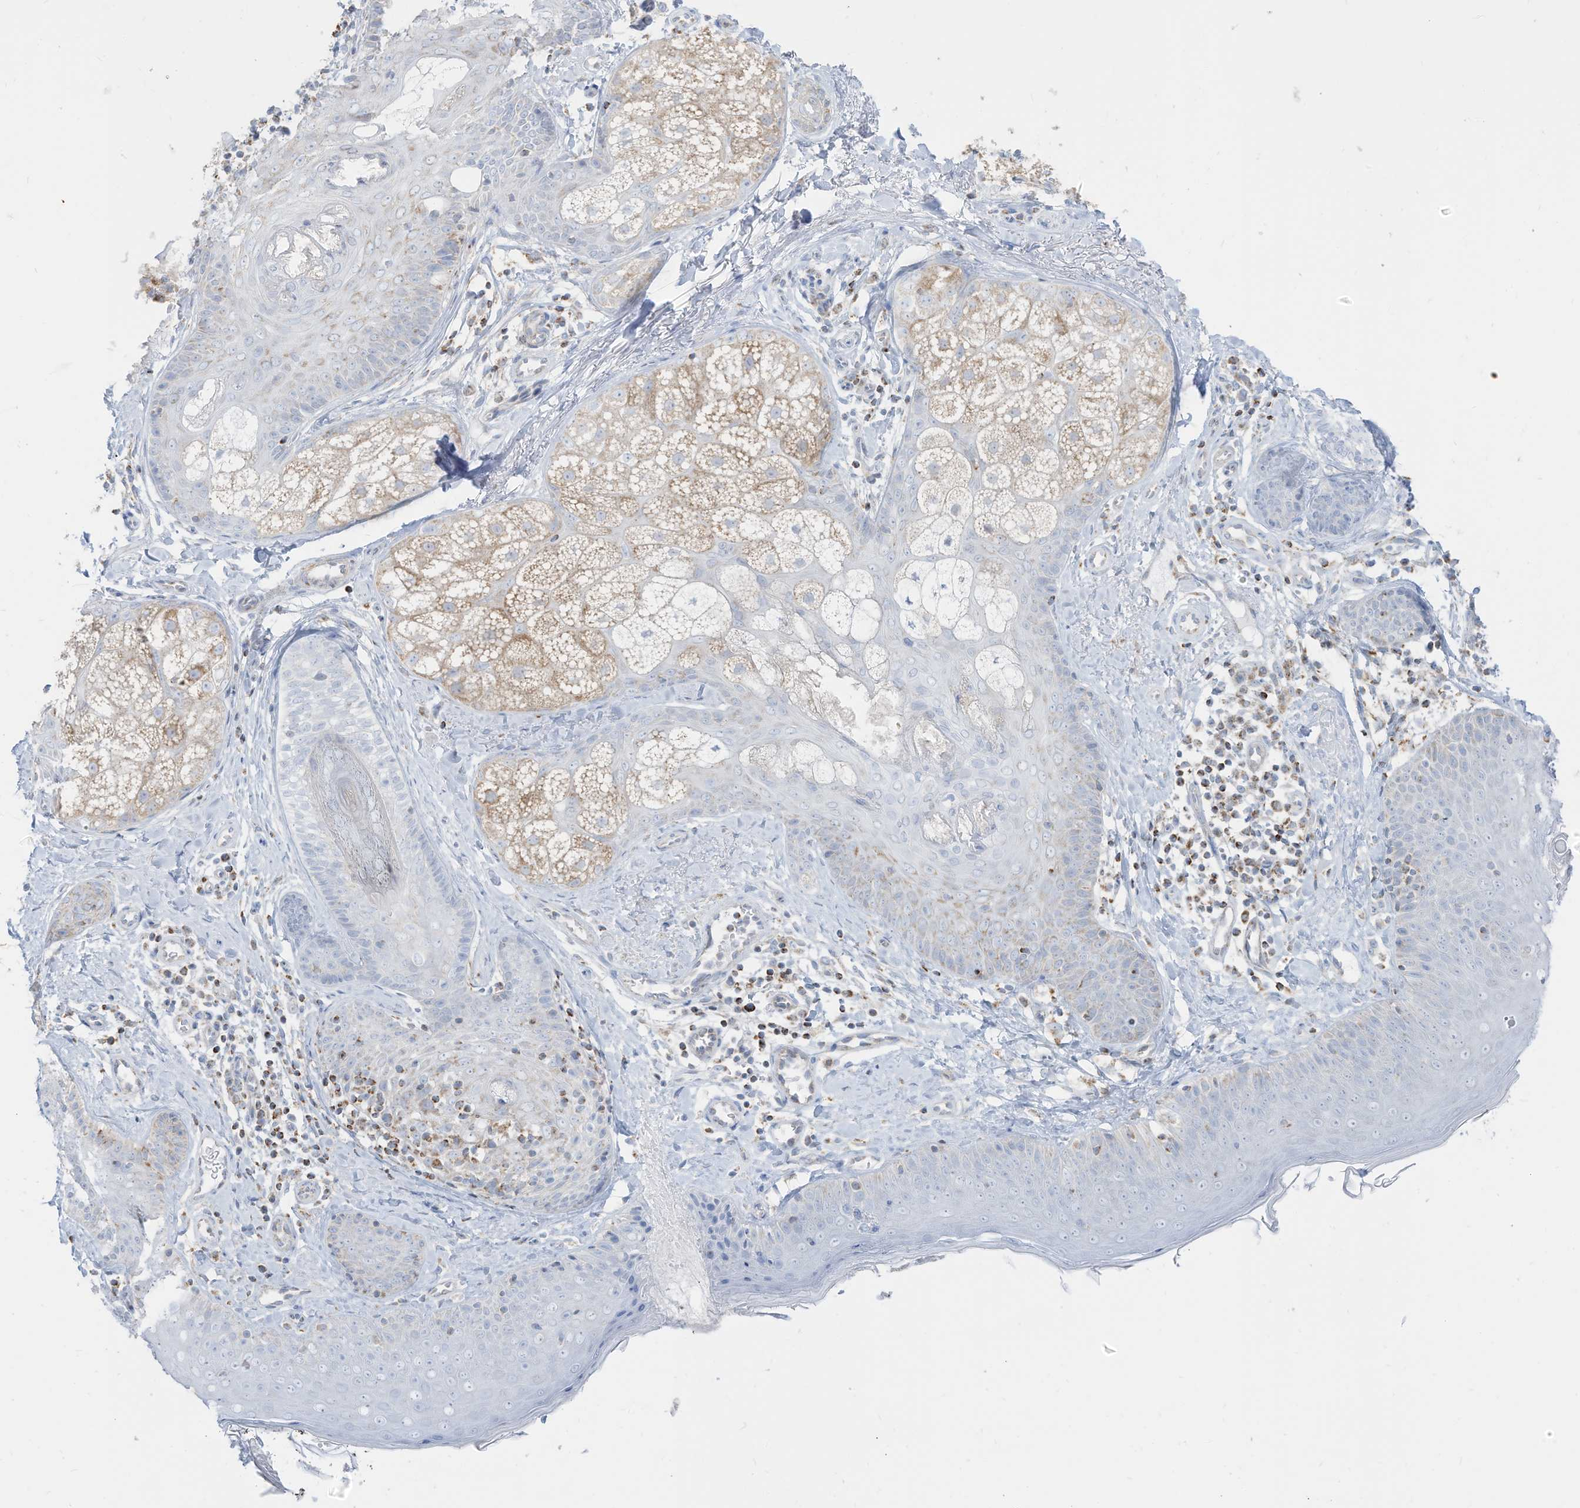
{"staining": {"intensity": "moderate", "quantity": "<25%", "location": "cytoplasmic/membranous"}, "tissue": "skin", "cell_type": "Fibroblasts", "image_type": "normal", "snomed": [{"axis": "morphology", "description": "Normal tissue, NOS"}, {"axis": "topography", "description": "Skin"}], "caption": "IHC (DAB) staining of benign skin reveals moderate cytoplasmic/membranous protein expression in about <25% of fibroblasts.", "gene": "ETHE1", "patient": {"sex": "male", "age": 57}}